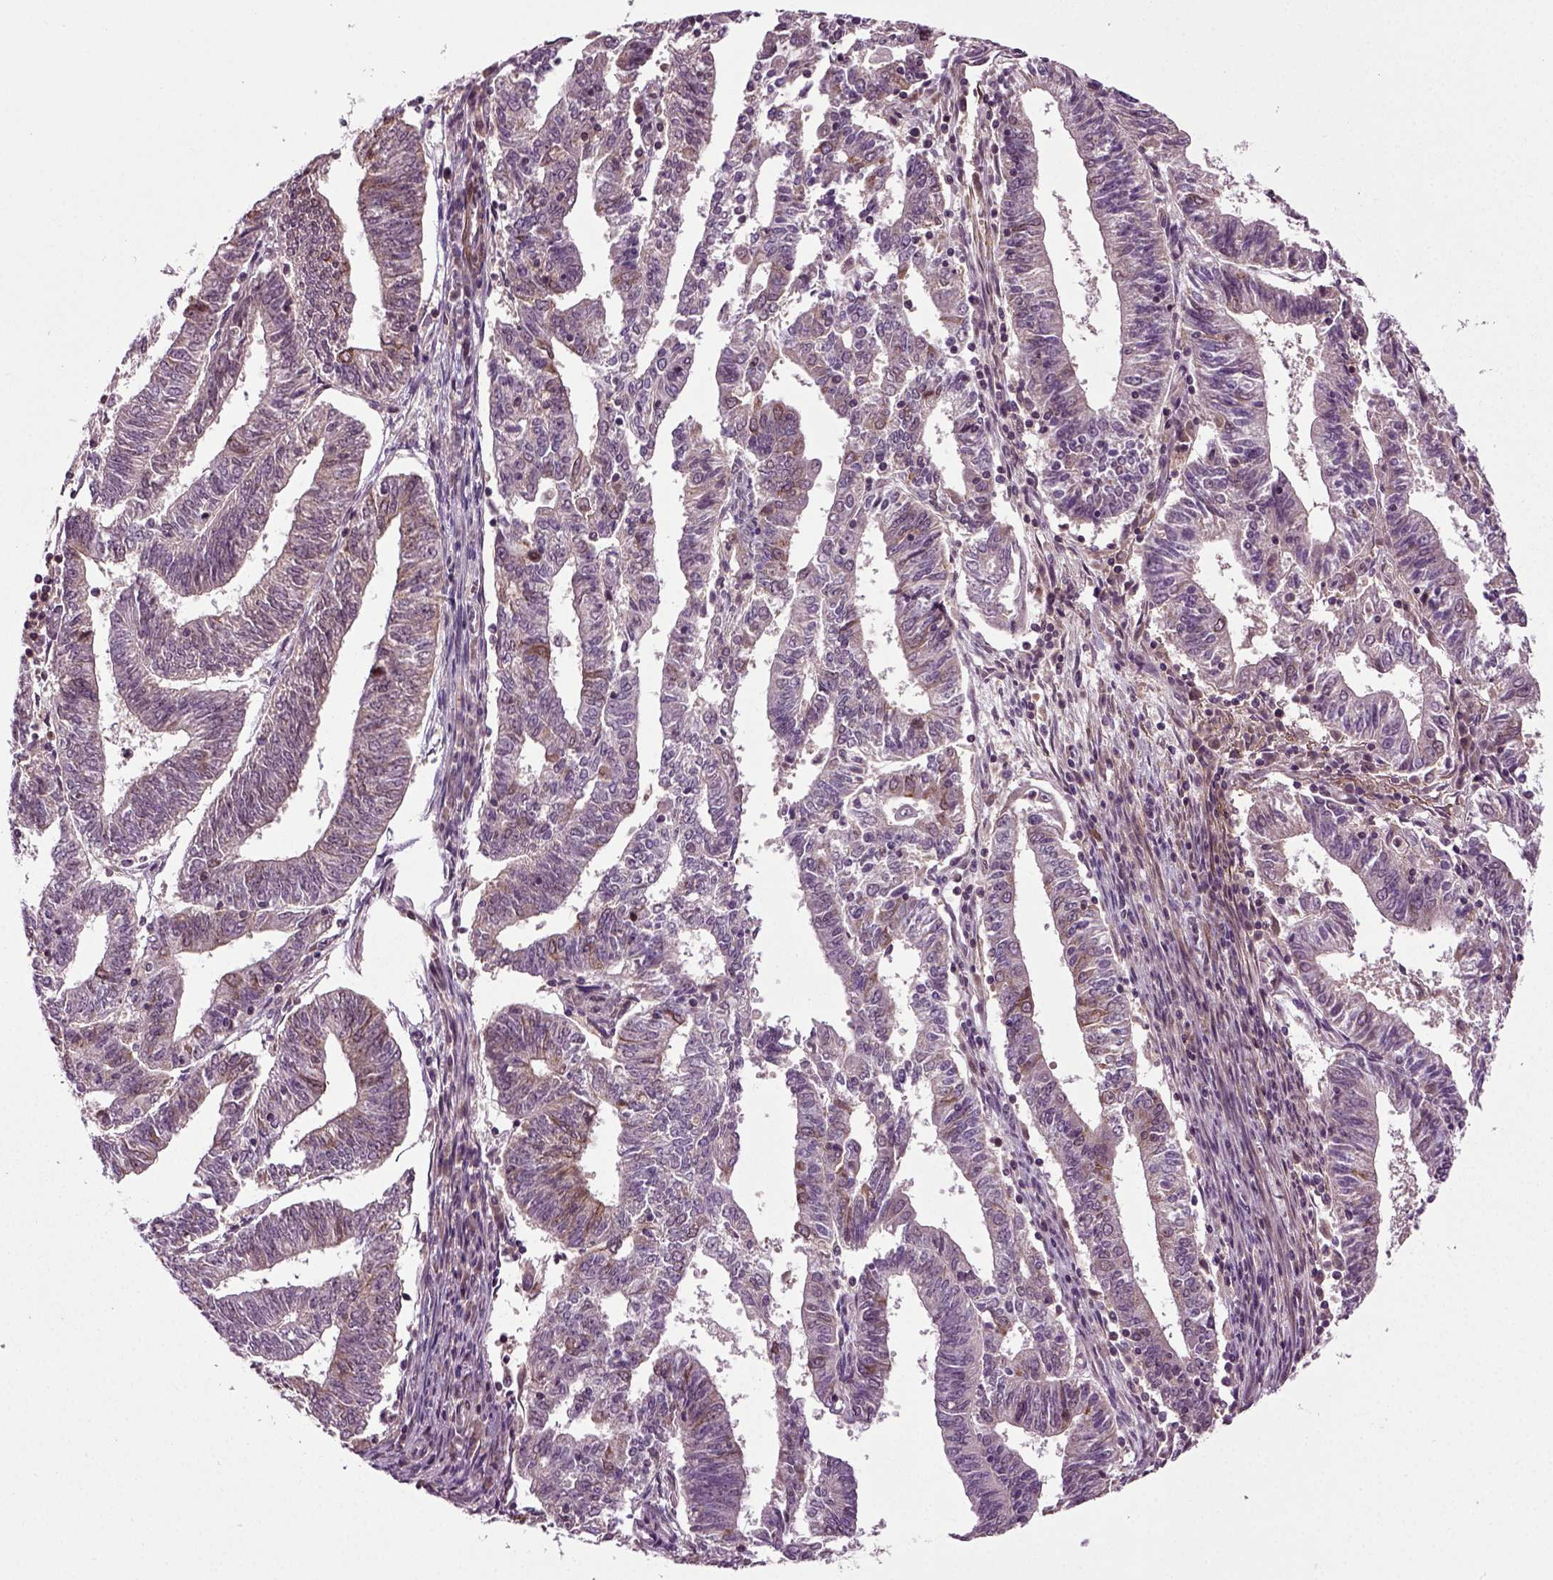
{"staining": {"intensity": "negative", "quantity": "none", "location": "none"}, "tissue": "endometrial cancer", "cell_type": "Tumor cells", "image_type": "cancer", "snomed": [{"axis": "morphology", "description": "Adenocarcinoma, NOS"}, {"axis": "topography", "description": "Endometrium"}], "caption": "Immunohistochemical staining of human adenocarcinoma (endometrial) demonstrates no significant staining in tumor cells.", "gene": "KNSTRN", "patient": {"sex": "female", "age": 82}}